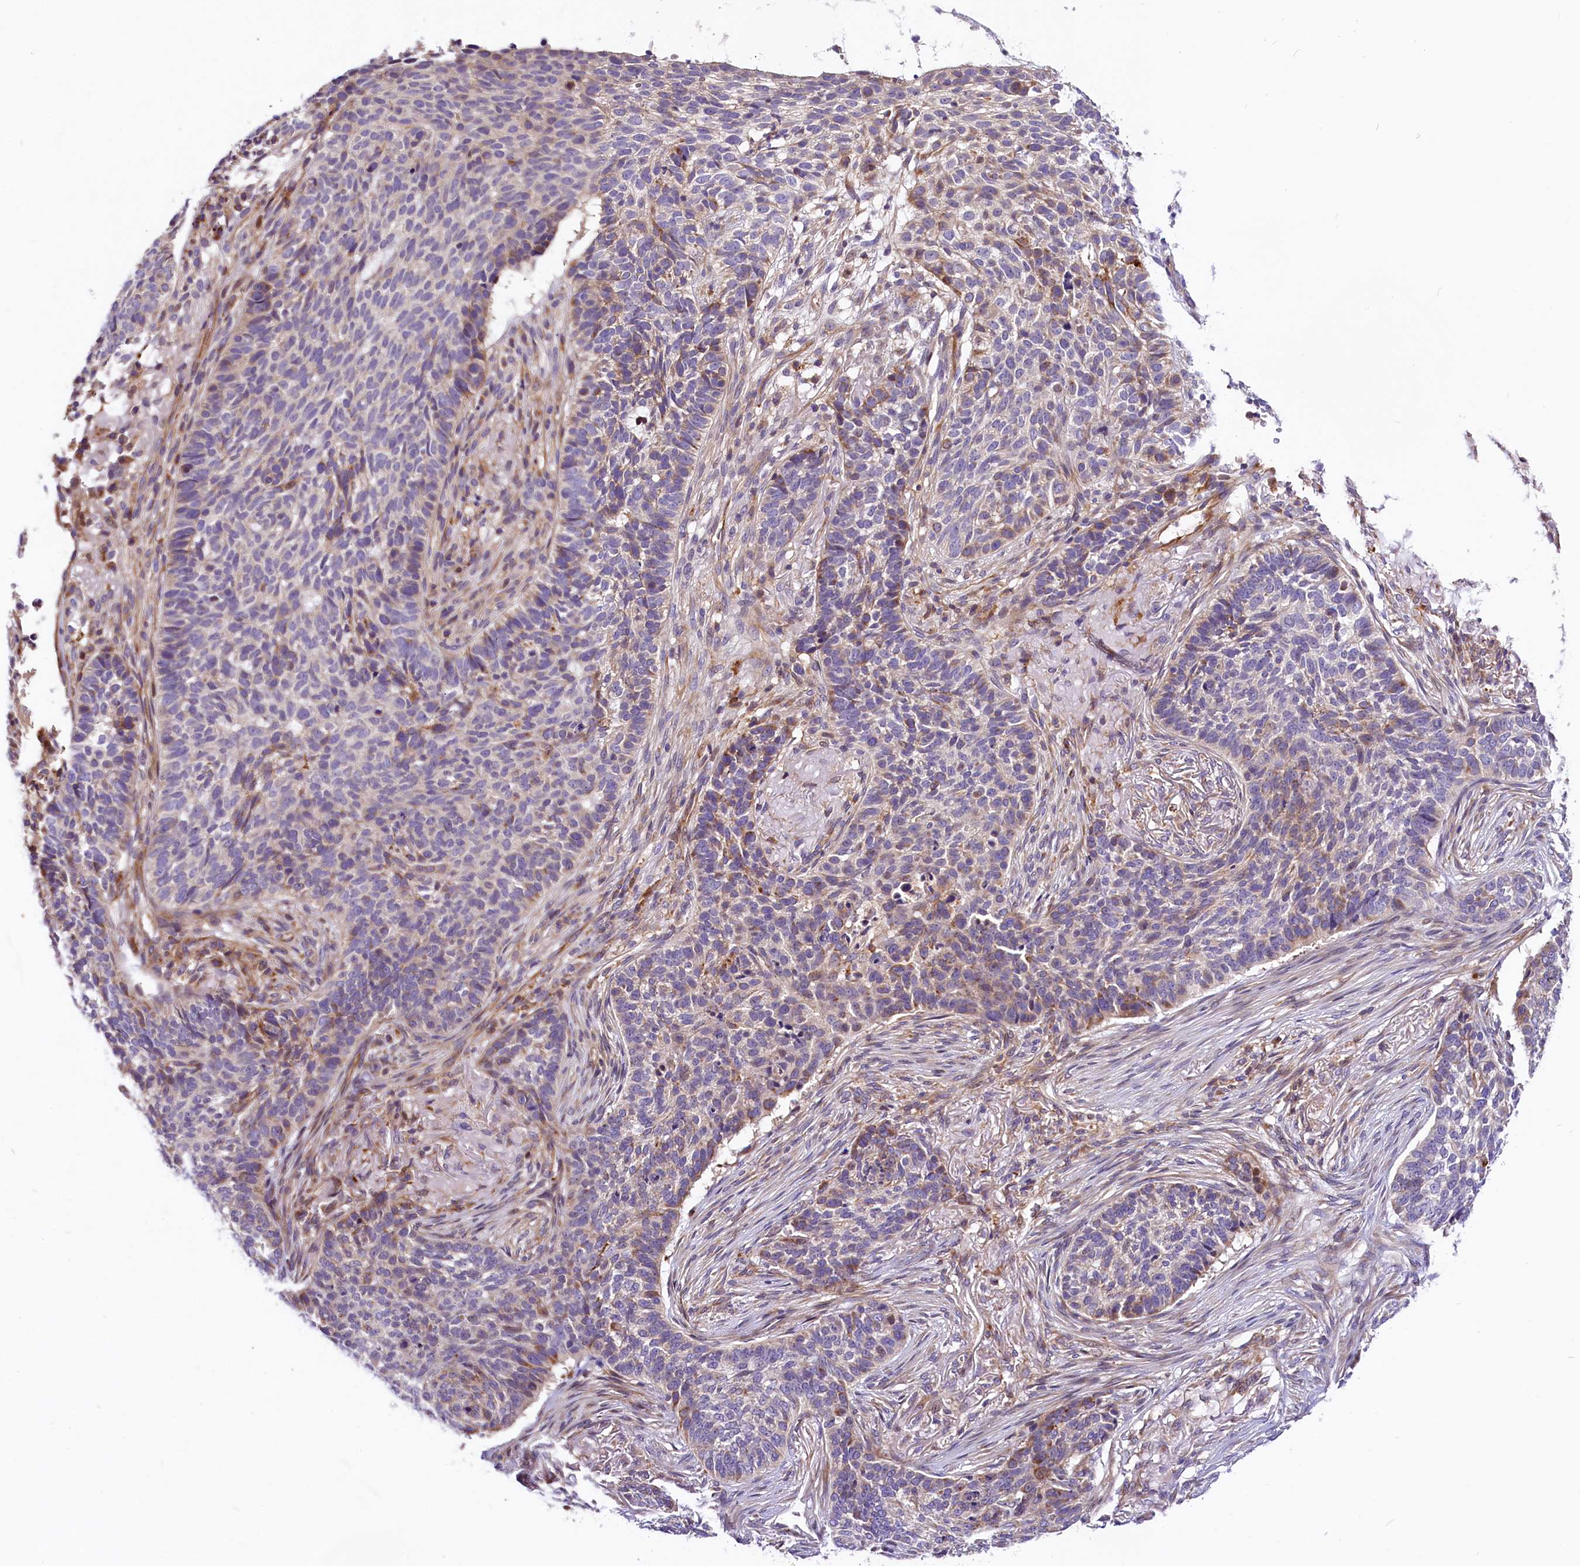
{"staining": {"intensity": "weak", "quantity": "<25%", "location": "cytoplasmic/membranous"}, "tissue": "skin cancer", "cell_type": "Tumor cells", "image_type": "cancer", "snomed": [{"axis": "morphology", "description": "Basal cell carcinoma"}, {"axis": "topography", "description": "Skin"}], "caption": "Photomicrograph shows no protein positivity in tumor cells of basal cell carcinoma (skin) tissue.", "gene": "ARMC6", "patient": {"sex": "male", "age": 85}}